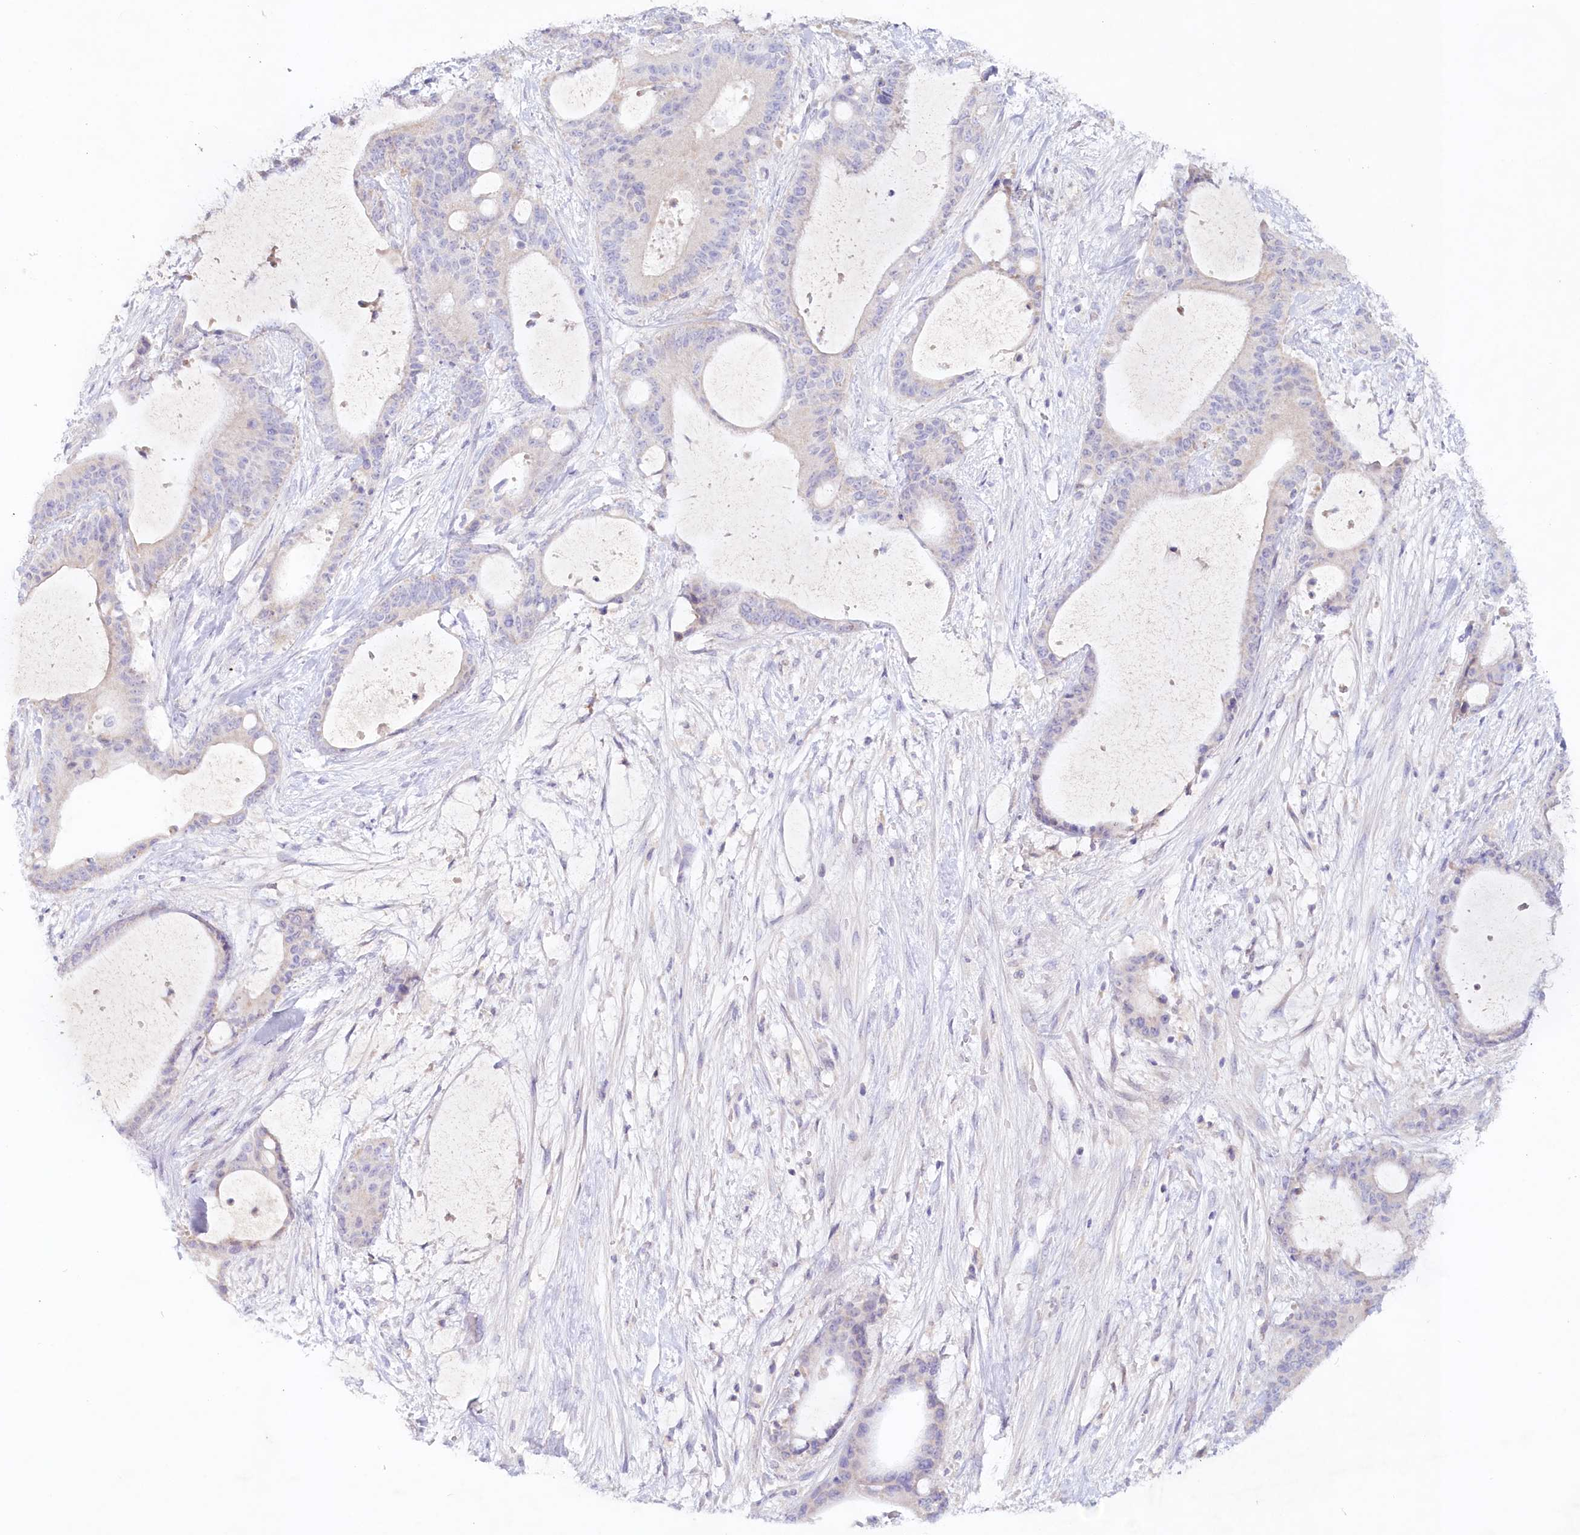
{"staining": {"intensity": "negative", "quantity": "none", "location": "none"}, "tissue": "liver cancer", "cell_type": "Tumor cells", "image_type": "cancer", "snomed": [{"axis": "morphology", "description": "Normal tissue, NOS"}, {"axis": "morphology", "description": "Cholangiocarcinoma"}, {"axis": "topography", "description": "Liver"}, {"axis": "topography", "description": "Peripheral nerve tissue"}], "caption": "Immunohistochemistry (IHC) histopathology image of neoplastic tissue: liver cancer (cholangiocarcinoma) stained with DAB (3,3'-diaminobenzidine) exhibits no significant protein positivity in tumor cells. (DAB IHC visualized using brightfield microscopy, high magnification).", "gene": "PSAPL1", "patient": {"sex": "female", "age": 73}}